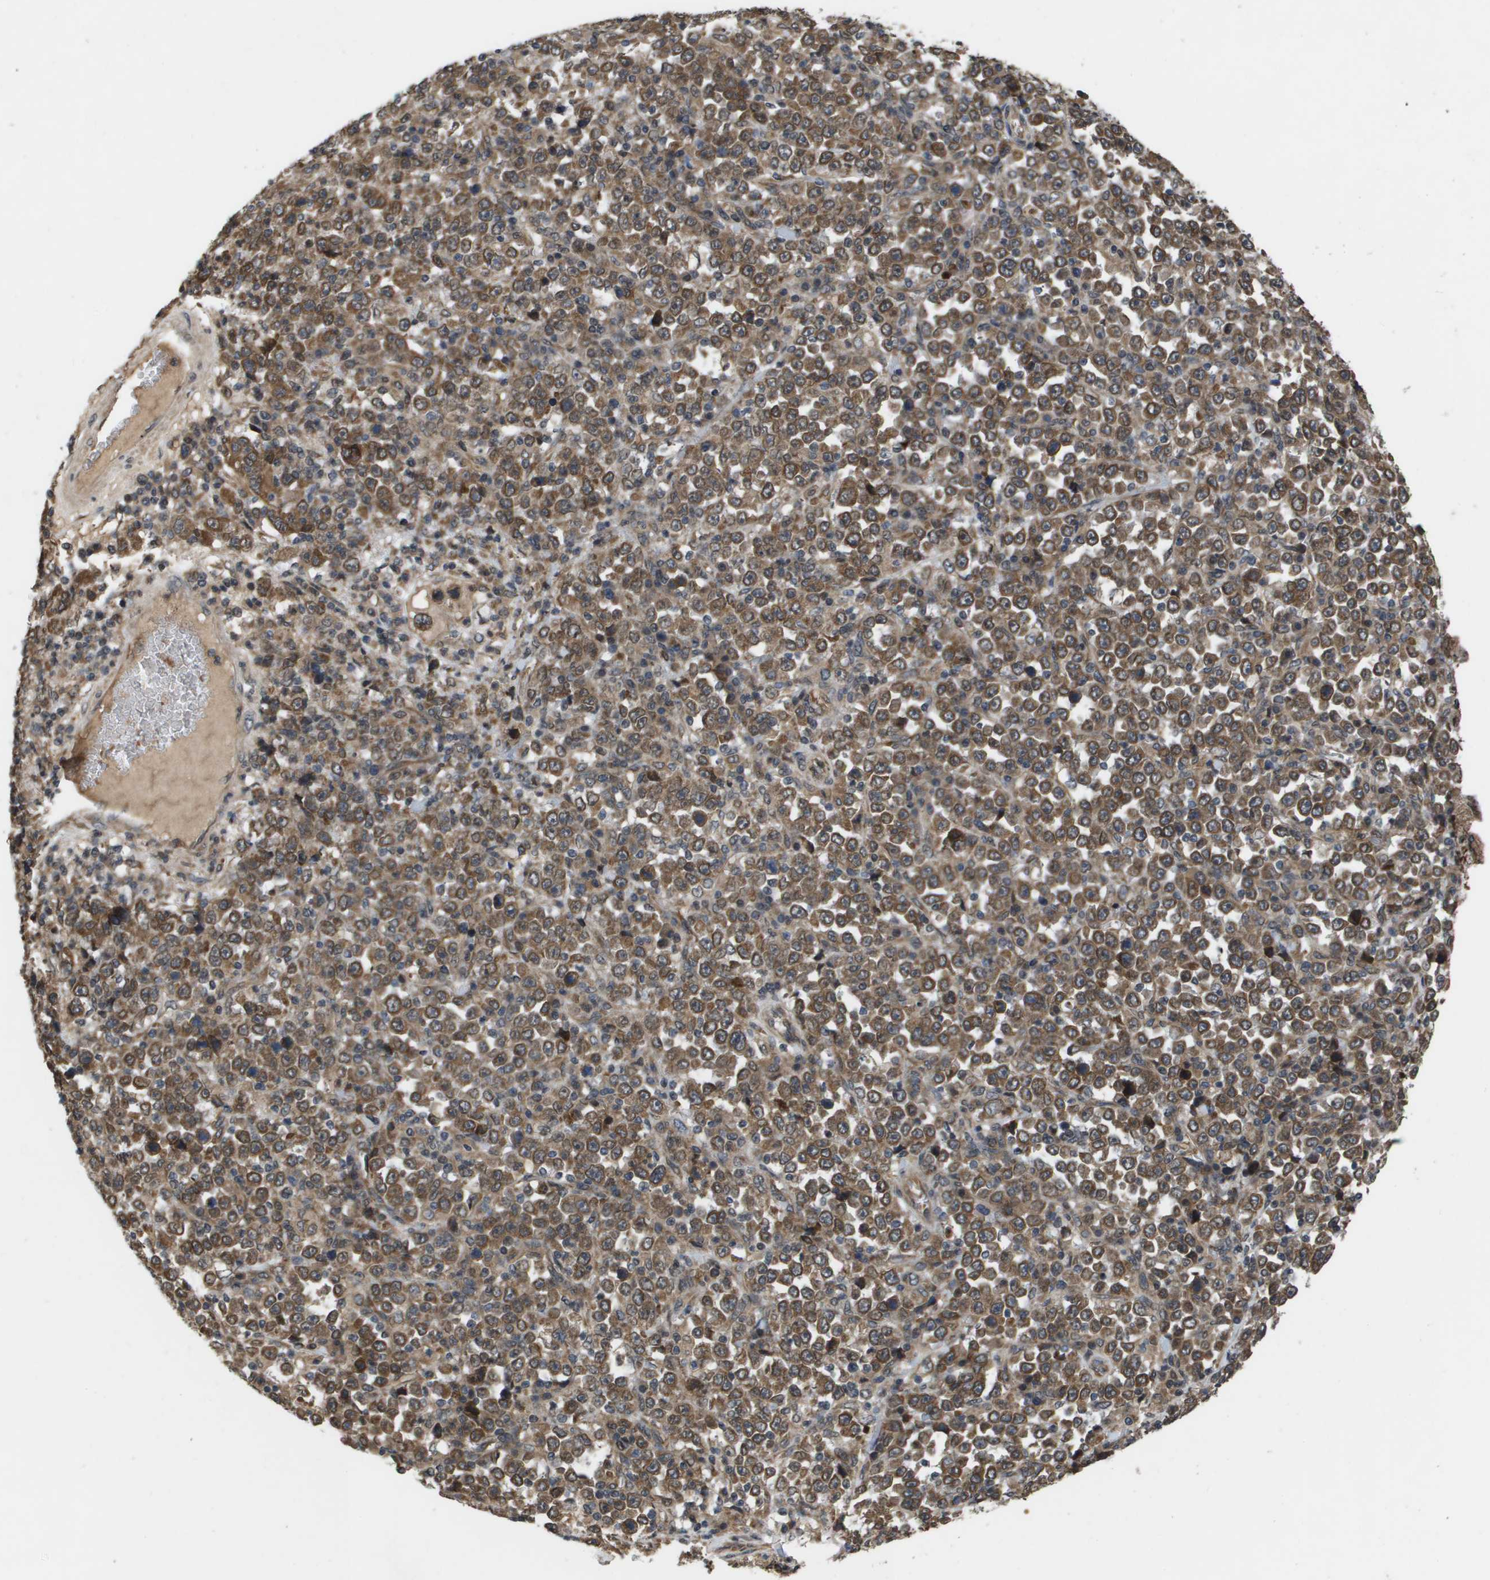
{"staining": {"intensity": "moderate", "quantity": ">75%", "location": "cytoplasmic/membranous"}, "tissue": "stomach cancer", "cell_type": "Tumor cells", "image_type": "cancer", "snomed": [{"axis": "morphology", "description": "Normal tissue, NOS"}, {"axis": "morphology", "description": "Adenocarcinoma, NOS"}, {"axis": "topography", "description": "Stomach, upper"}, {"axis": "topography", "description": "Stomach"}], "caption": "Moderate cytoplasmic/membranous protein staining is seen in approximately >75% of tumor cells in adenocarcinoma (stomach).", "gene": "SPTLC1", "patient": {"sex": "male", "age": 59}}